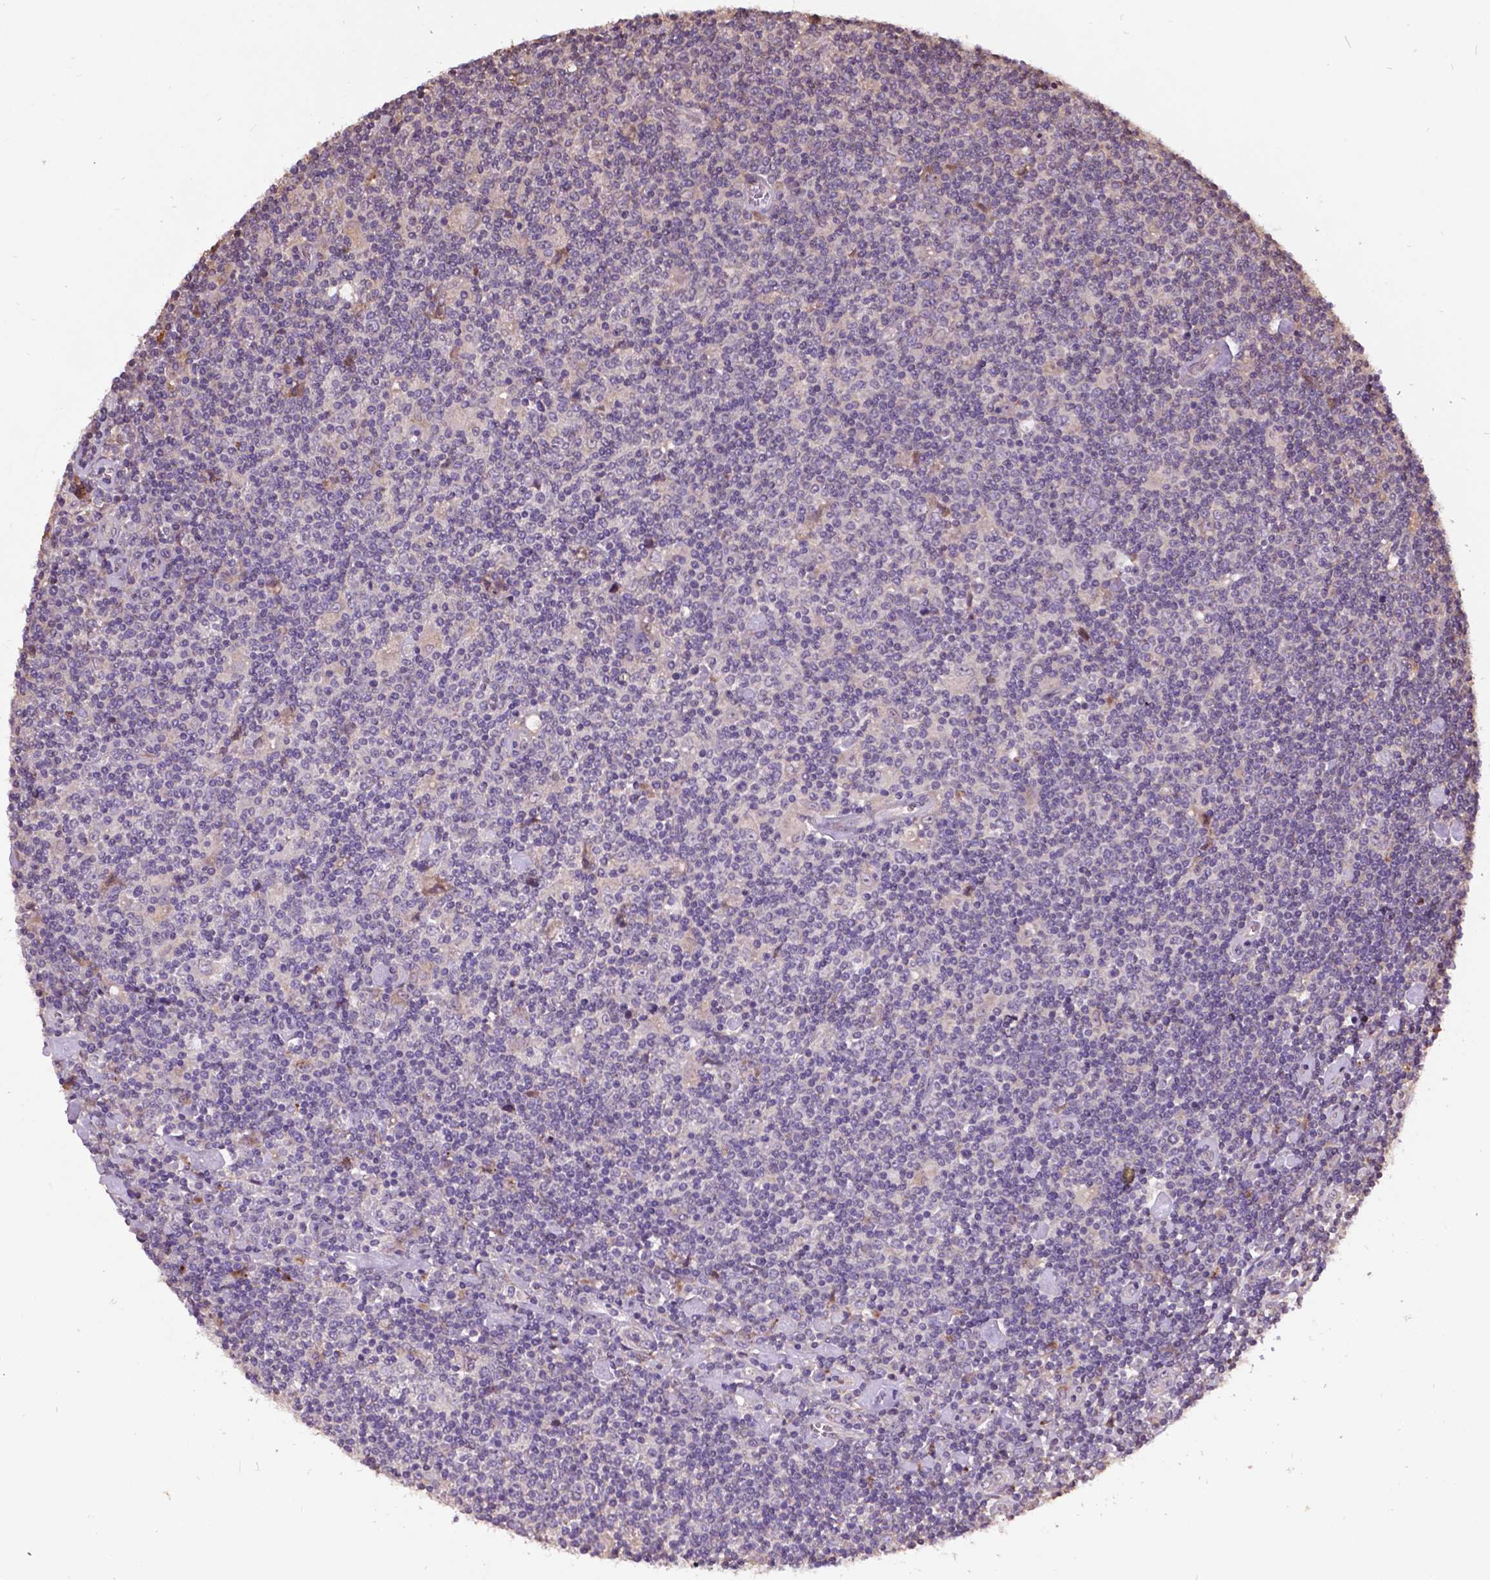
{"staining": {"intensity": "negative", "quantity": "none", "location": "none"}, "tissue": "lymphoma", "cell_type": "Tumor cells", "image_type": "cancer", "snomed": [{"axis": "morphology", "description": "Hodgkin's disease, NOS"}, {"axis": "topography", "description": "Lymph node"}], "caption": "This is an immunohistochemistry image of Hodgkin's disease. There is no staining in tumor cells.", "gene": "AP1S3", "patient": {"sex": "male", "age": 40}}